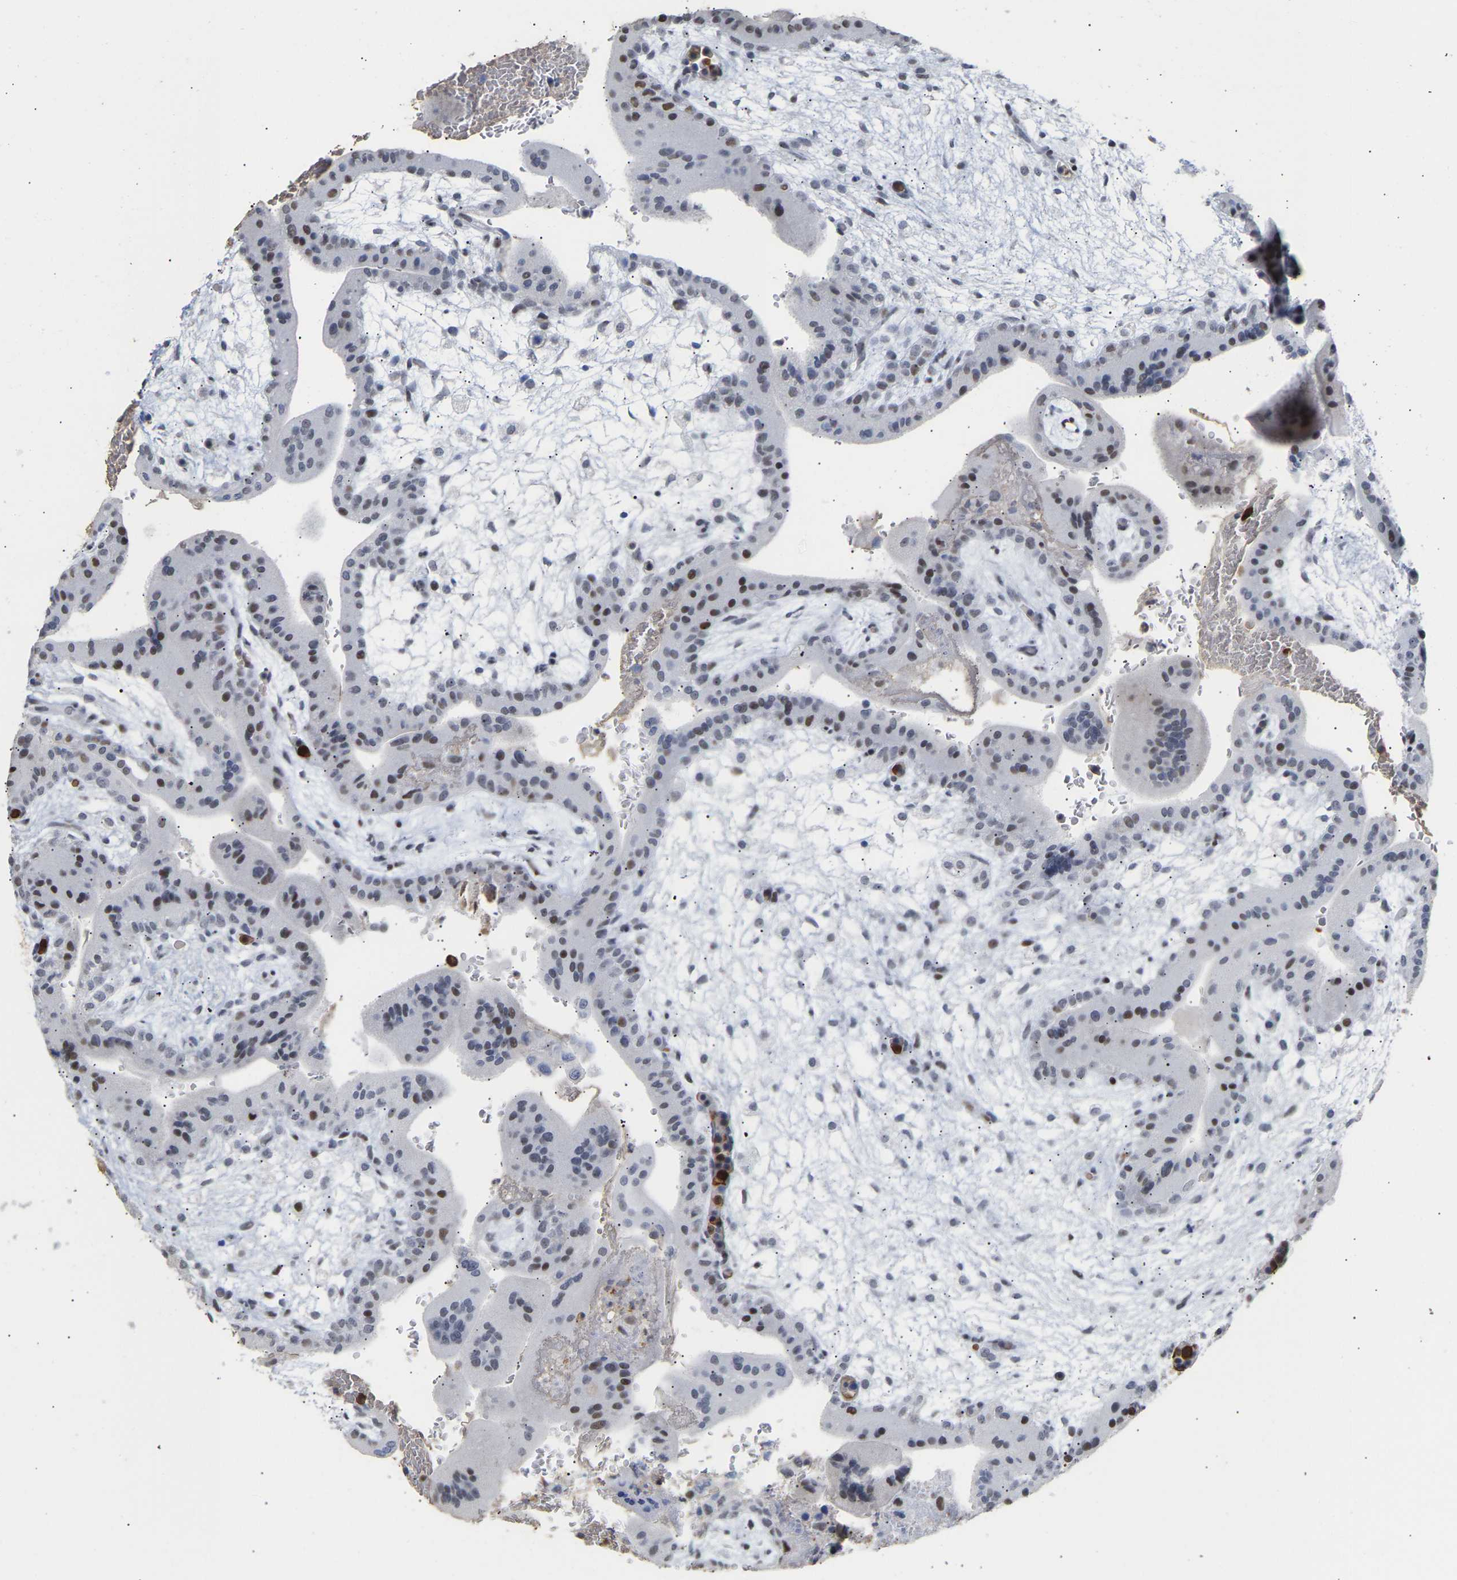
{"staining": {"intensity": "weak", "quantity": "<25%", "location": "nuclear"}, "tissue": "placenta", "cell_type": "Decidual cells", "image_type": "normal", "snomed": [{"axis": "morphology", "description": "Normal tissue, NOS"}, {"axis": "topography", "description": "Placenta"}], "caption": "Immunohistochemistry of unremarkable placenta shows no expression in decidual cells.", "gene": "AMPH", "patient": {"sex": "female", "age": 35}}